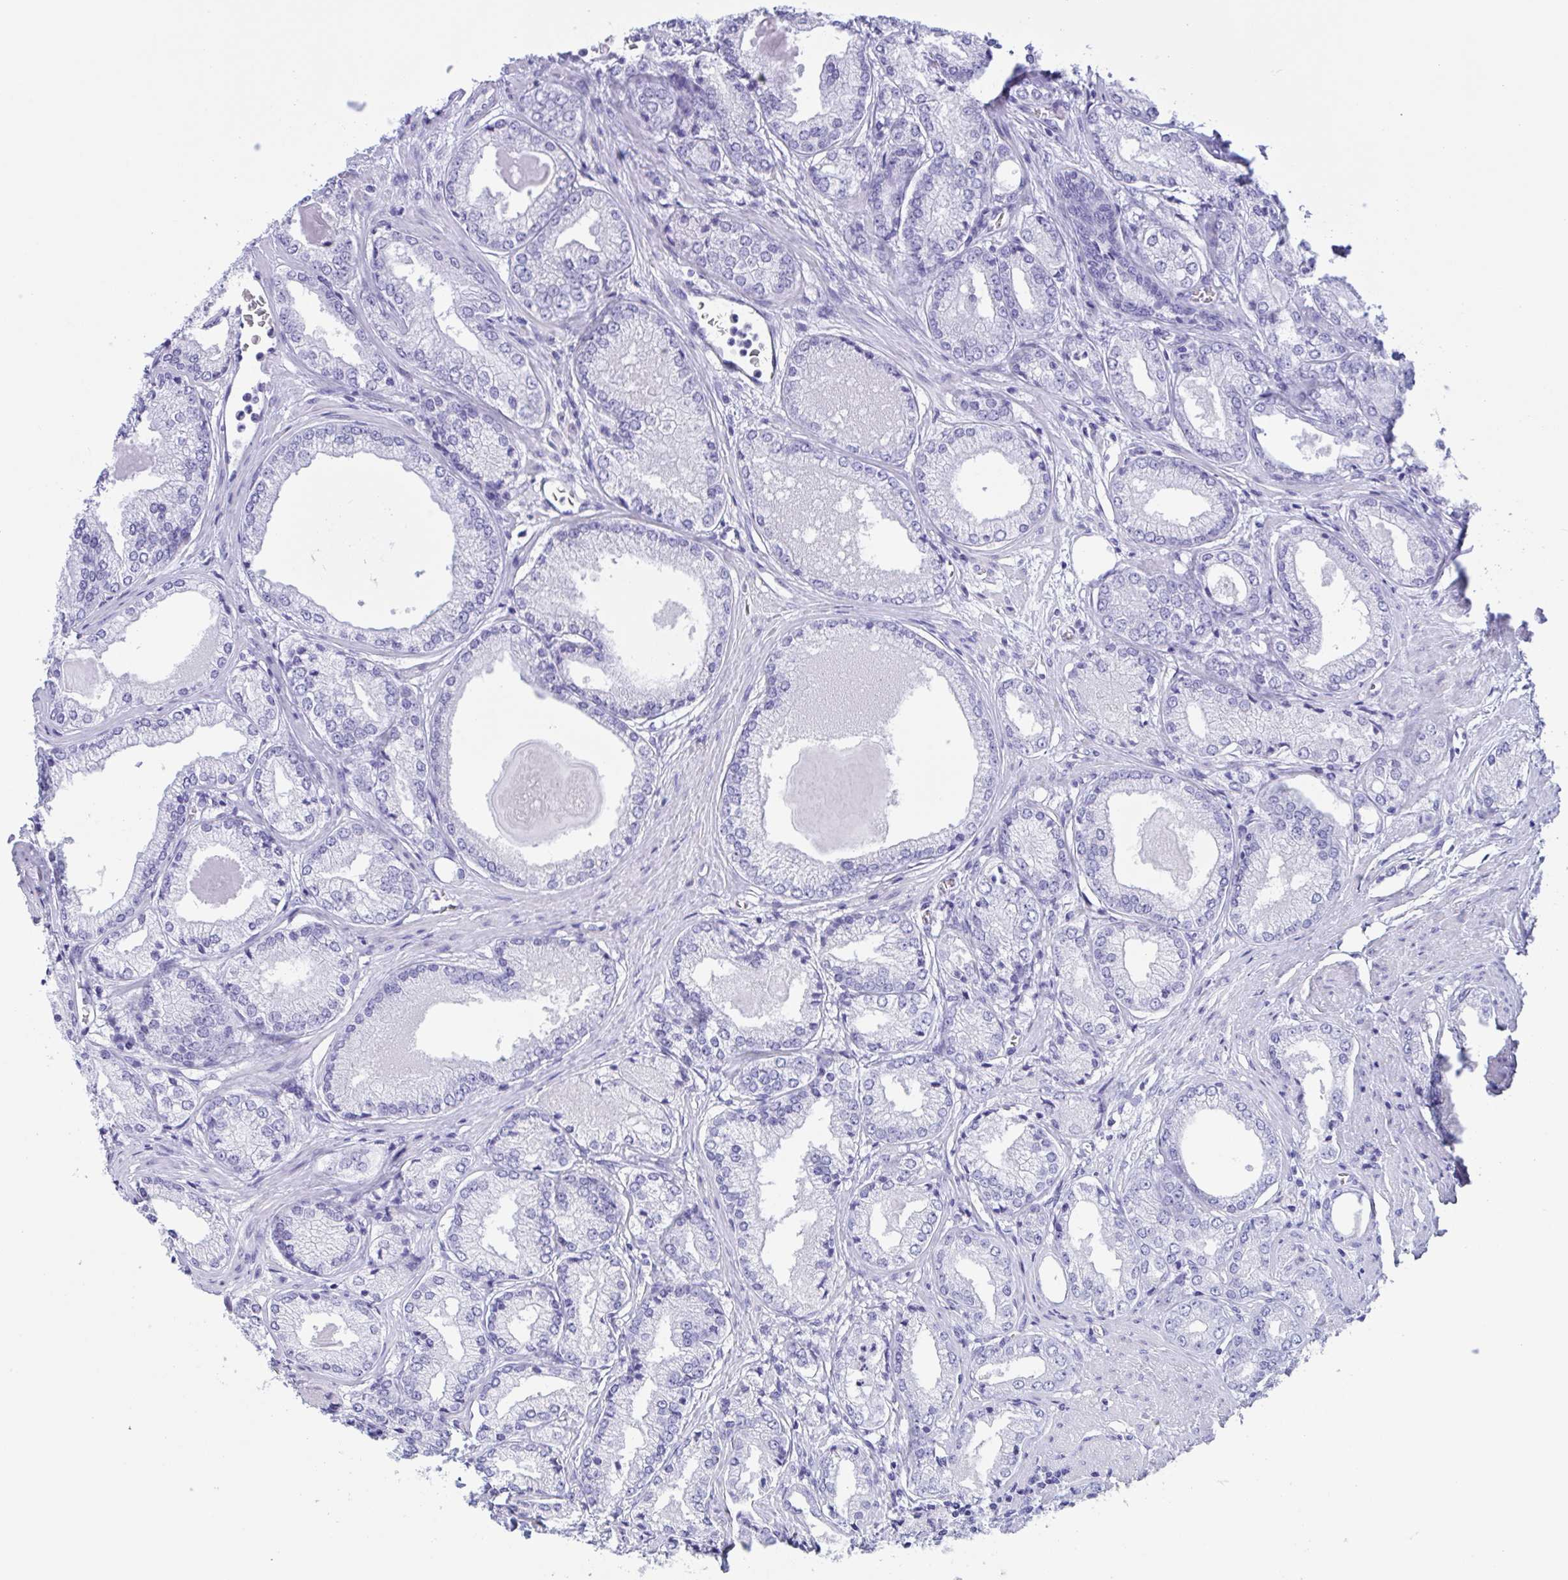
{"staining": {"intensity": "negative", "quantity": "none", "location": "none"}, "tissue": "prostate cancer", "cell_type": "Tumor cells", "image_type": "cancer", "snomed": [{"axis": "morphology", "description": "Adenocarcinoma, NOS"}, {"axis": "morphology", "description": "Adenocarcinoma, Low grade"}, {"axis": "topography", "description": "Prostate"}], "caption": "The immunohistochemistry photomicrograph has no significant staining in tumor cells of prostate adenocarcinoma tissue. The staining was performed using DAB to visualize the protein expression in brown, while the nuclei were stained in blue with hematoxylin (Magnification: 20x).", "gene": "ZNF850", "patient": {"sex": "male", "age": 68}}